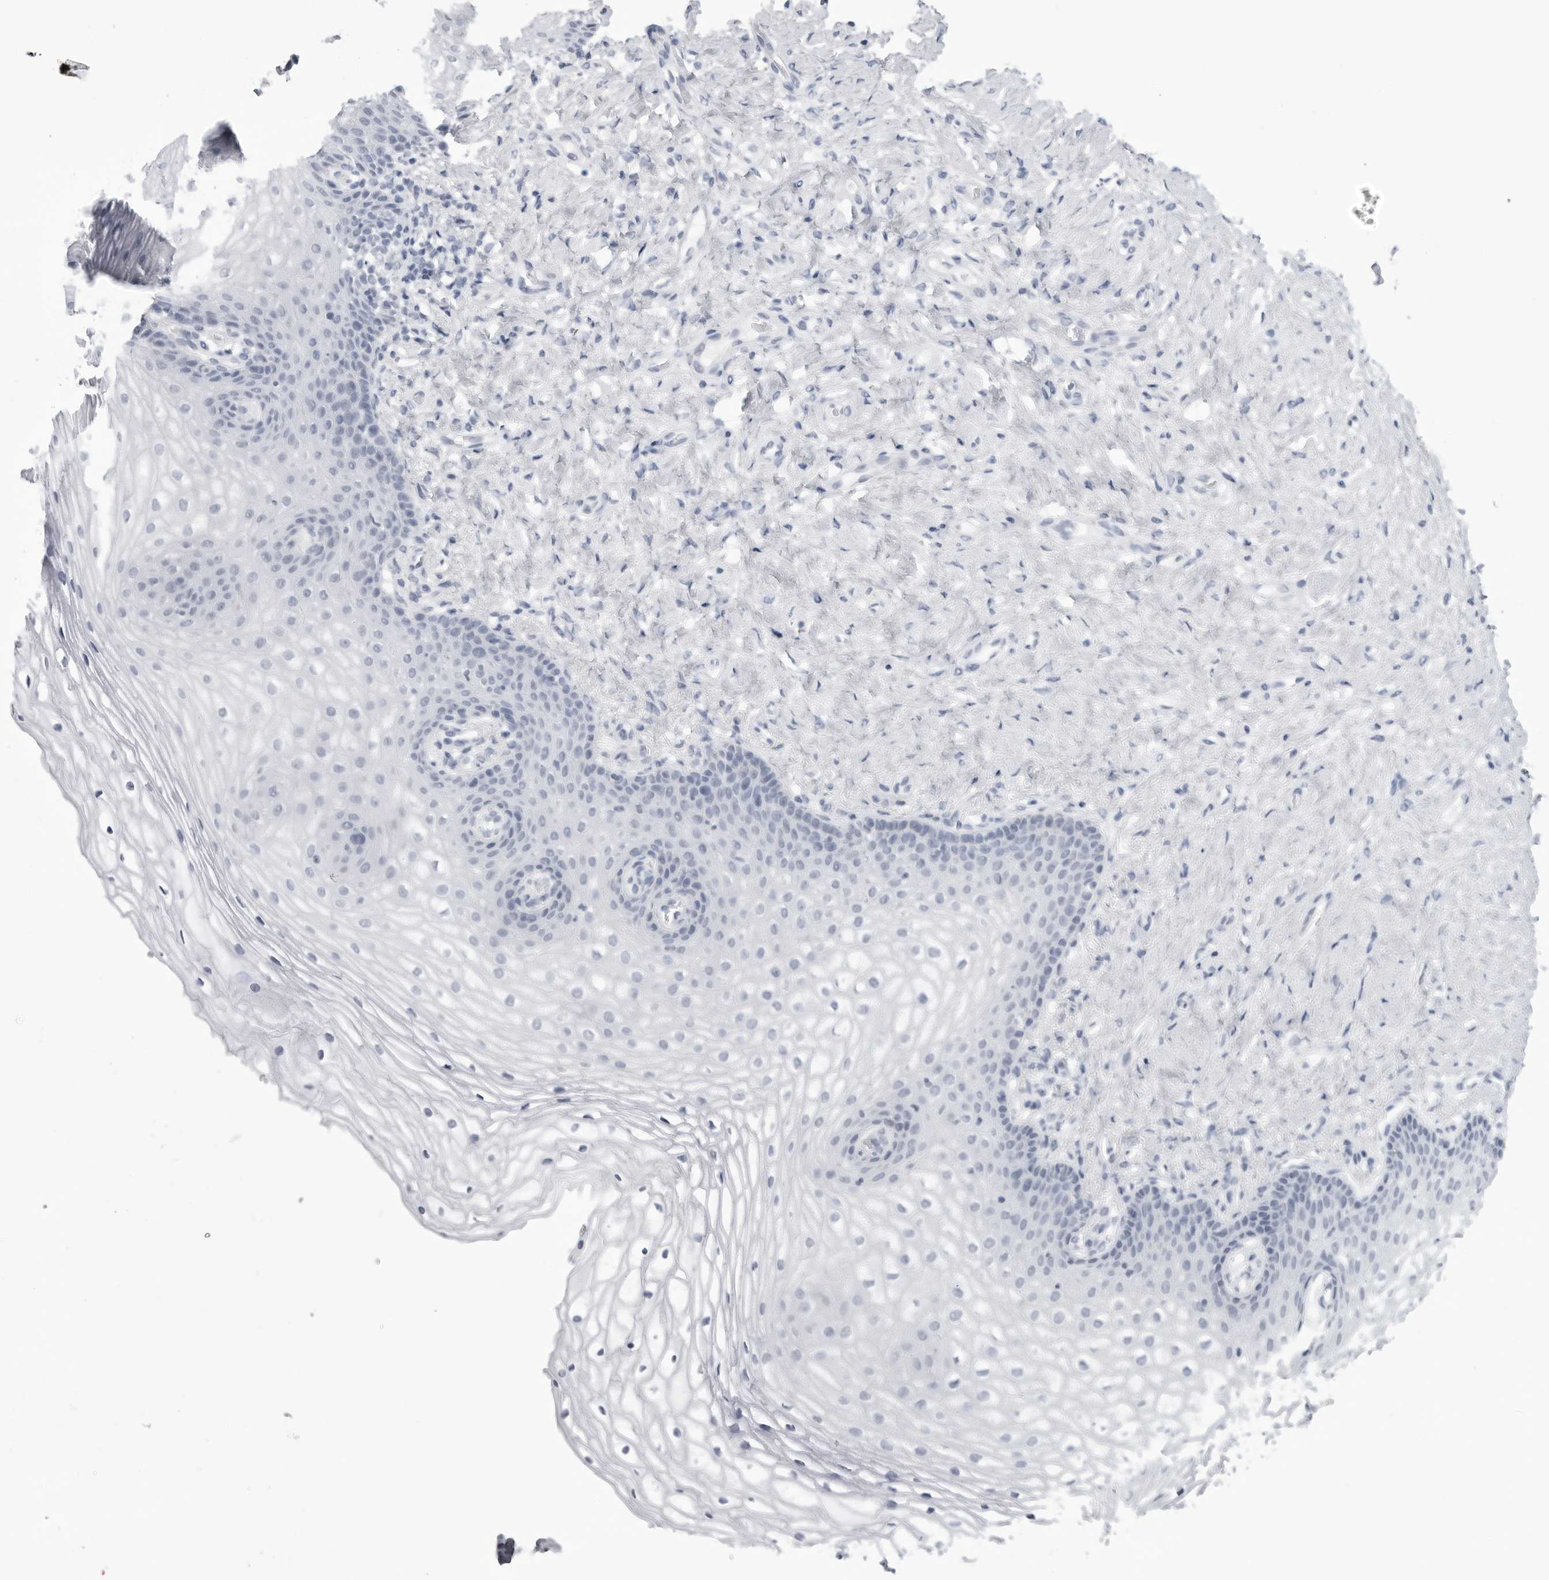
{"staining": {"intensity": "negative", "quantity": "none", "location": "none"}, "tissue": "vagina", "cell_type": "Squamous epithelial cells", "image_type": "normal", "snomed": [{"axis": "morphology", "description": "Normal tissue, NOS"}, {"axis": "topography", "description": "Vagina"}], "caption": "Immunohistochemical staining of normal vagina reveals no significant staining in squamous epithelial cells. The staining was performed using DAB to visualize the protein expression in brown, while the nuclei were stained in blue with hematoxylin (Magnification: 20x).", "gene": "PGA3", "patient": {"sex": "female", "age": 60}}